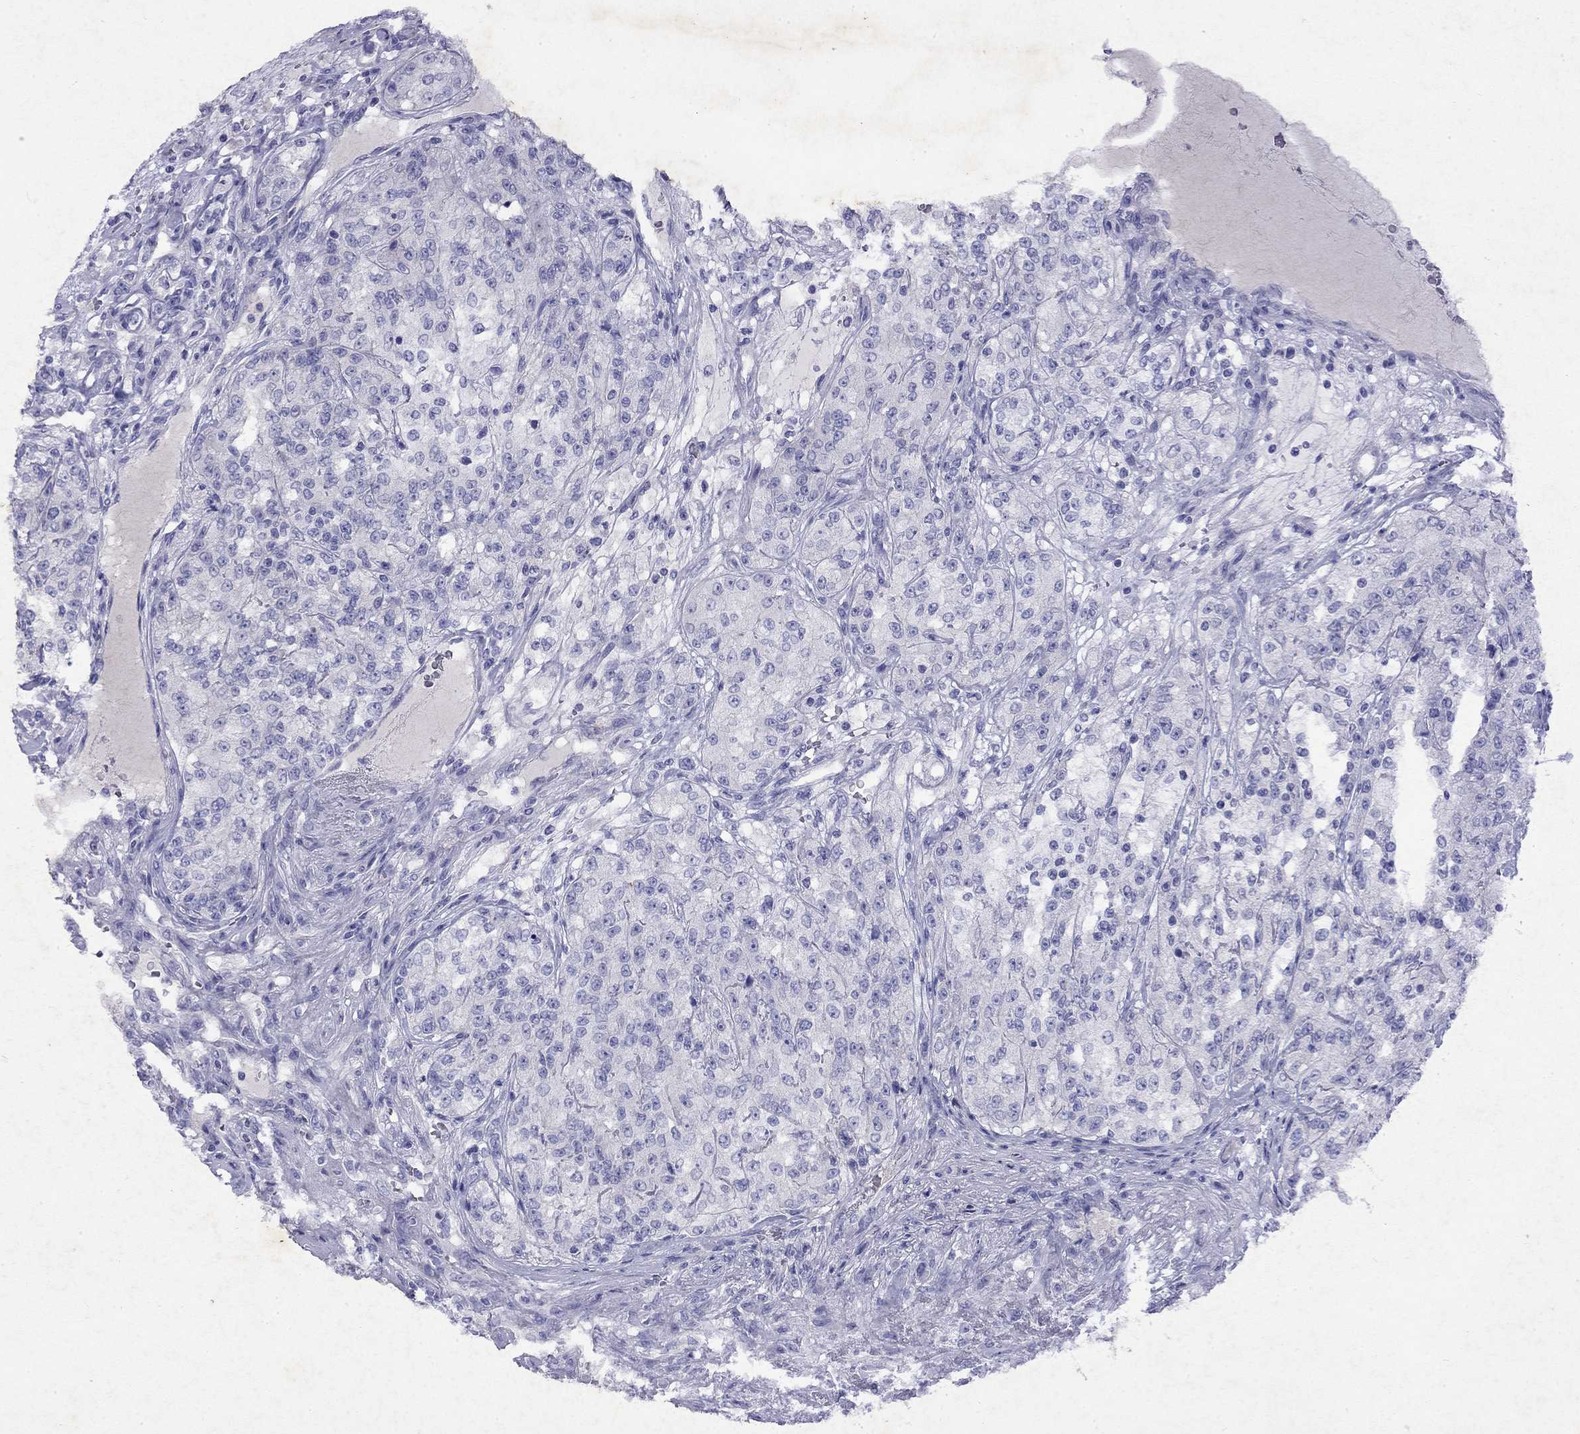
{"staining": {"intensity": "negative", "quantity": "none", "location": "none"}, "tissue": "renal cancer", "cell_type": "Tumor cells", "image_type": "cancer", "snomed": [{"axis": "morphology", "description": "Adenocarcinoma, NOS"}, {"axis": "topography", "description": "Kidney"}], "caption": "Immunohistochemistry (IHC) image of neoplastic tissue: human renal adenocarcinoma stained with DAB exhibits no significant protein staining in tumor cells.", "gene": "GNAT3", "patient": {"sex": "female", "age": 63}}